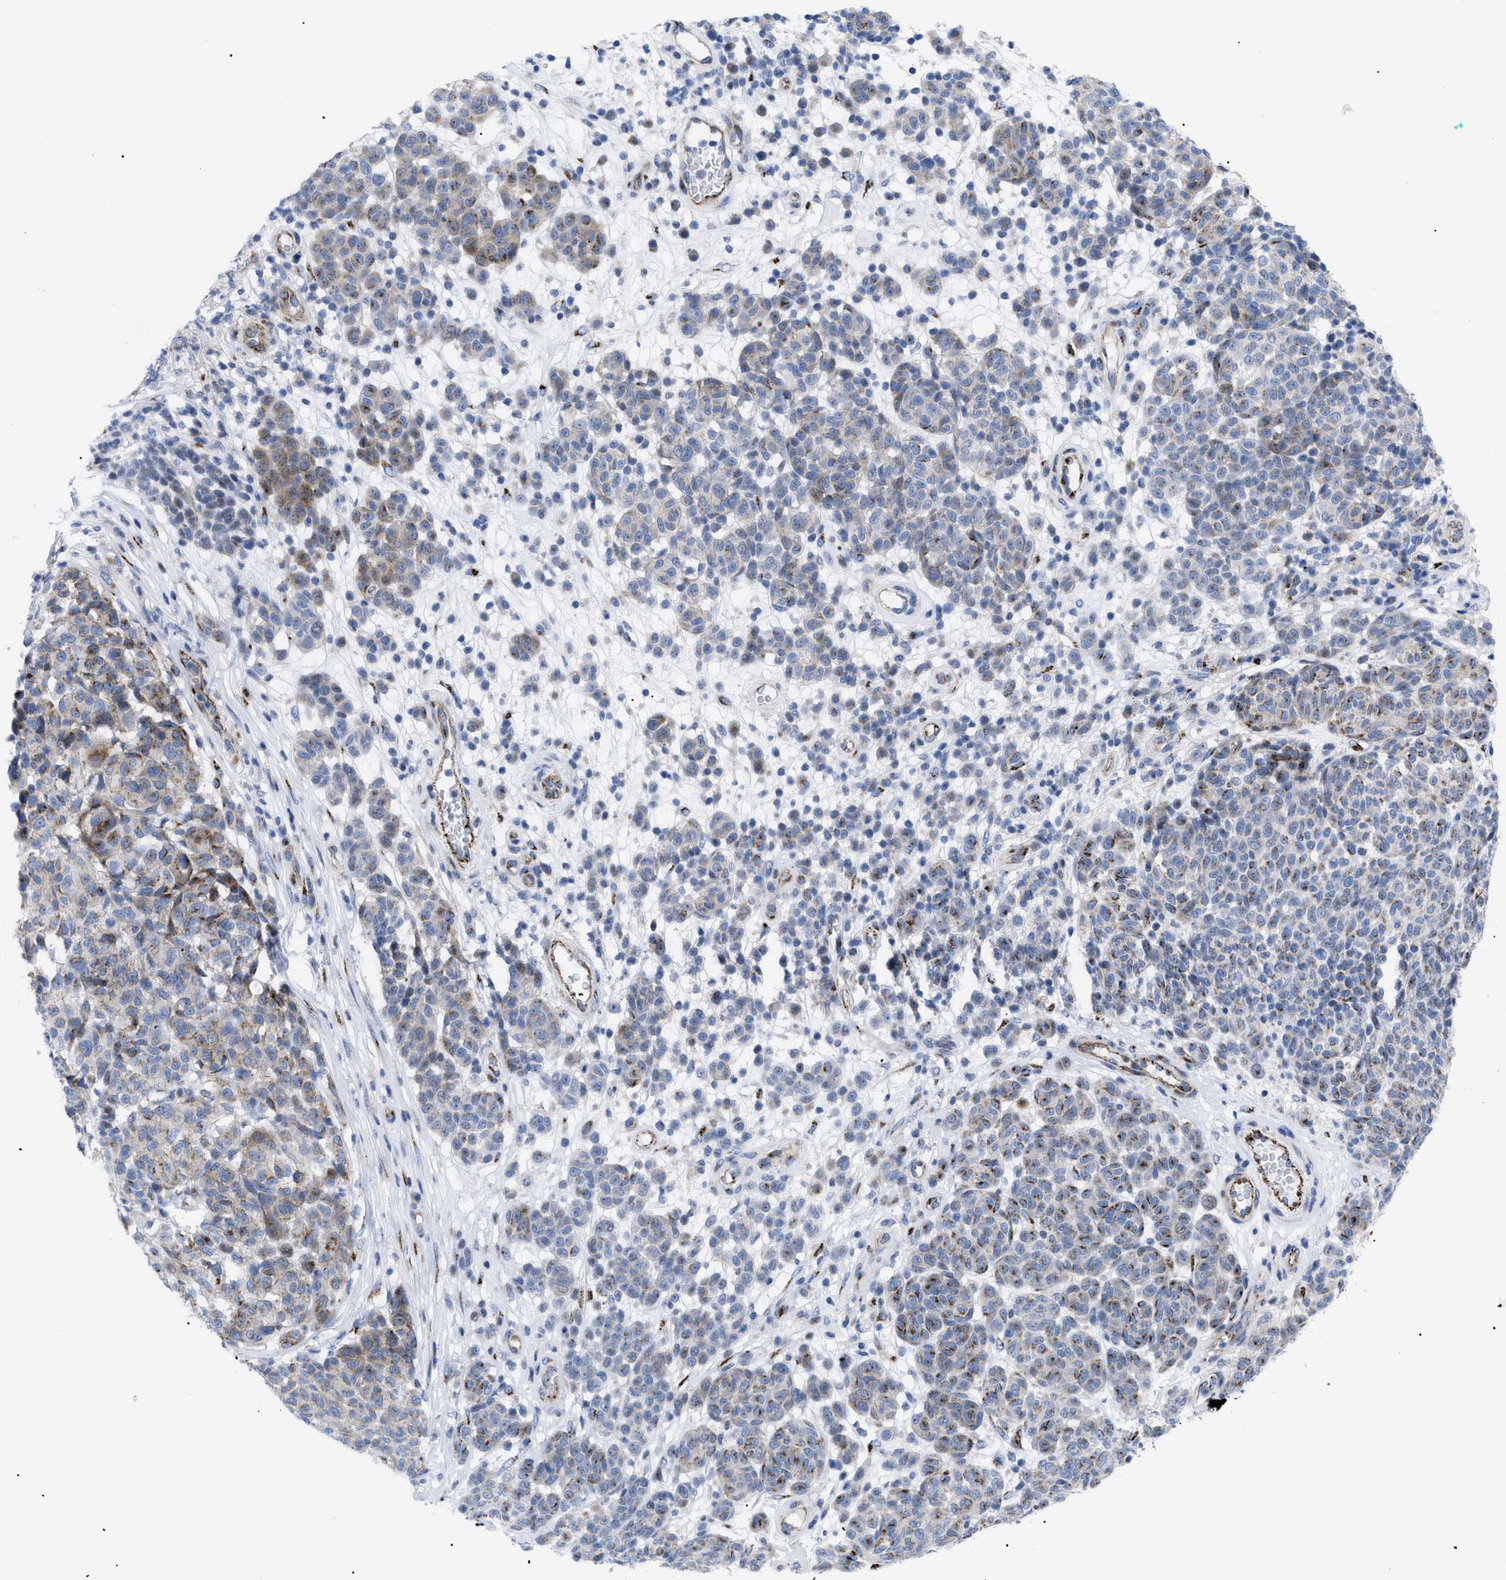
{"staining": {"intensity": "moderate", "quantity": "25%-75%", "location": "cytoplasmic/membranous"}, "tissue": "melanoma", "cell_type": "Tumor cells", "image_type": "cancer", "snomed": [{"axis": "morphology", "description": "Malignant melanoma, NOS"}, {"axis": "topography", "description": "Skin"}], "caption": "IHC histopathology image of human melanoma stained for a protein (brown), which displays medium levels of moderate cytoplasmic/membranous positivity in approximately 25%-75% of tumor cells.", "gene": "TMEM17", "patient": {"sex": "male", "age": 59}}